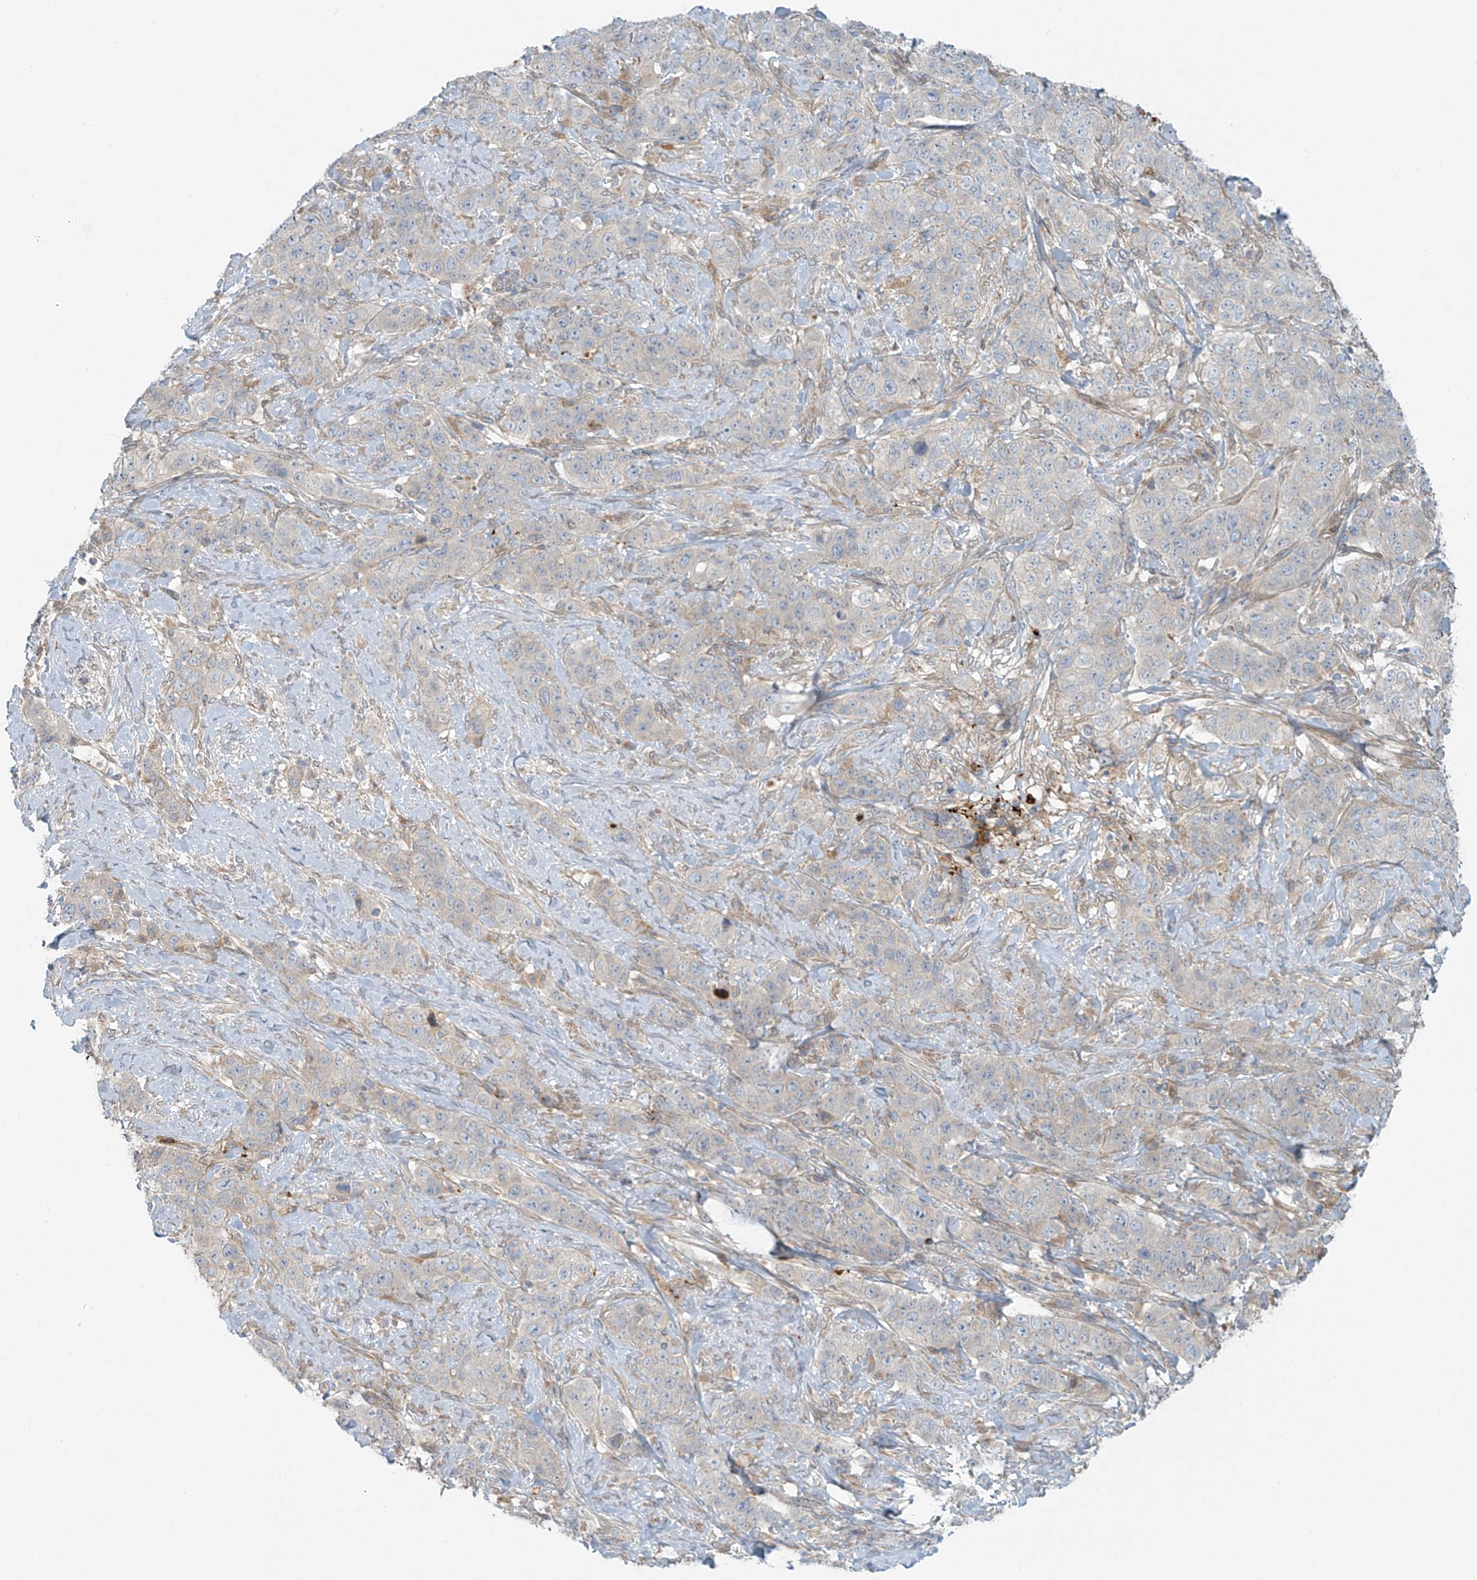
{"staining": {"intensity": "negative", "quantity": "none", "location": "none"}, "tissue": "stomach cancer", "cell_type": "Tumor cells", "image_type": "cancer", "snomed": [{"axis": "morphology", "description": "Adenocarcinoma, NOS"}, {"axis": "topography", "description": "Stomach"}], "caption": "The micrograph demonstrates no staining of tumor cells in stomach adenocarcinoma.", "gene": "LZTS3", "patient": {"sex": "male", "age": 48}}